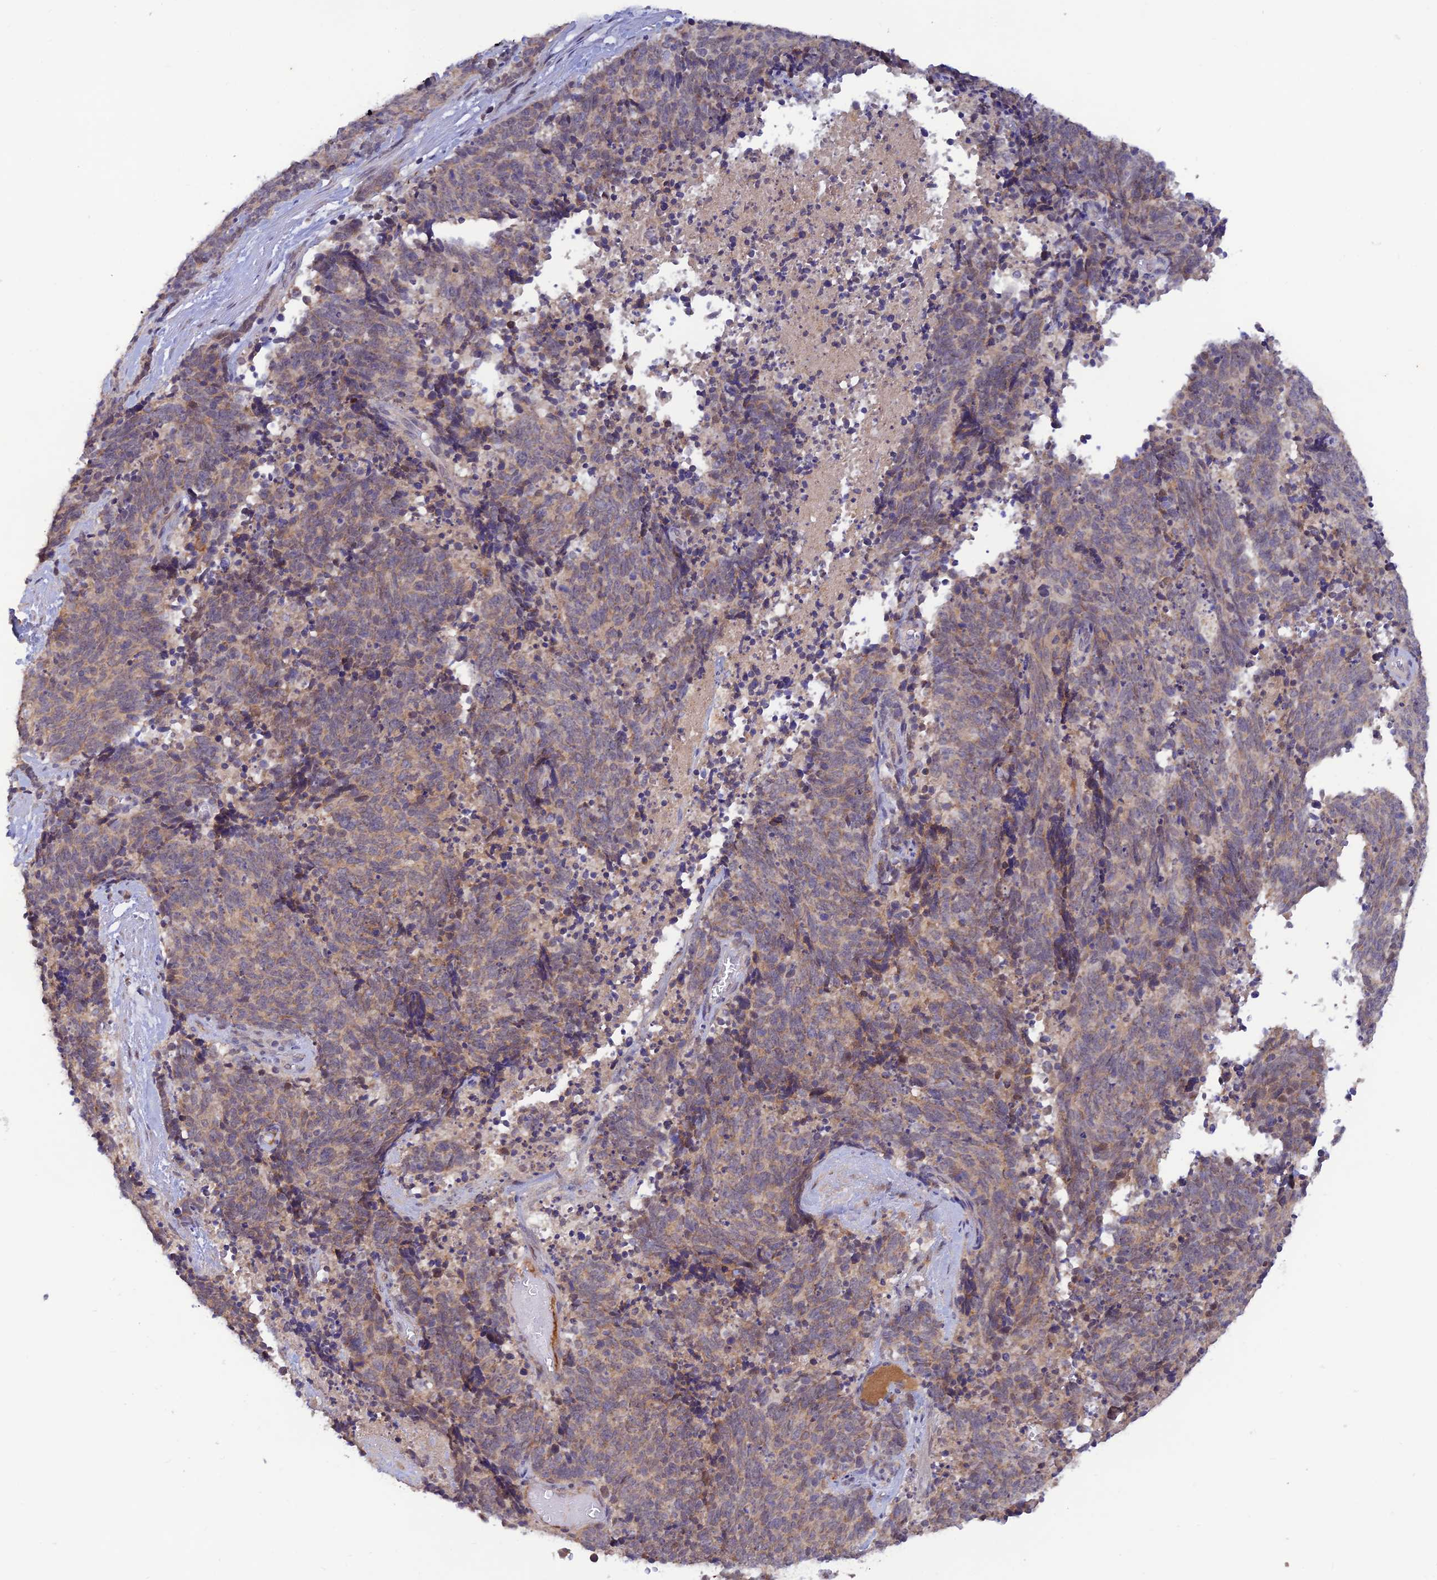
{"staining": {"intensity": "weak", "quantity": ">75%", "location": "cytoplasmic/membranous"}, "tissue": "cervical cancer", "cell_type": "Tumor cells", "image_type": "cancer", "snomed": [{"axis": "morphology", "description": "Squamous cell carcinoma, NOS"}, {"axis": "topography", "description": "Cervix"}], "caption": "Weak cytoplasmic/membranous staining is identified in approximately >75% of tumor cells in cervical cancer.", "gene": "FASTKD5", "patient": {"sex": "female", "age": 29}}